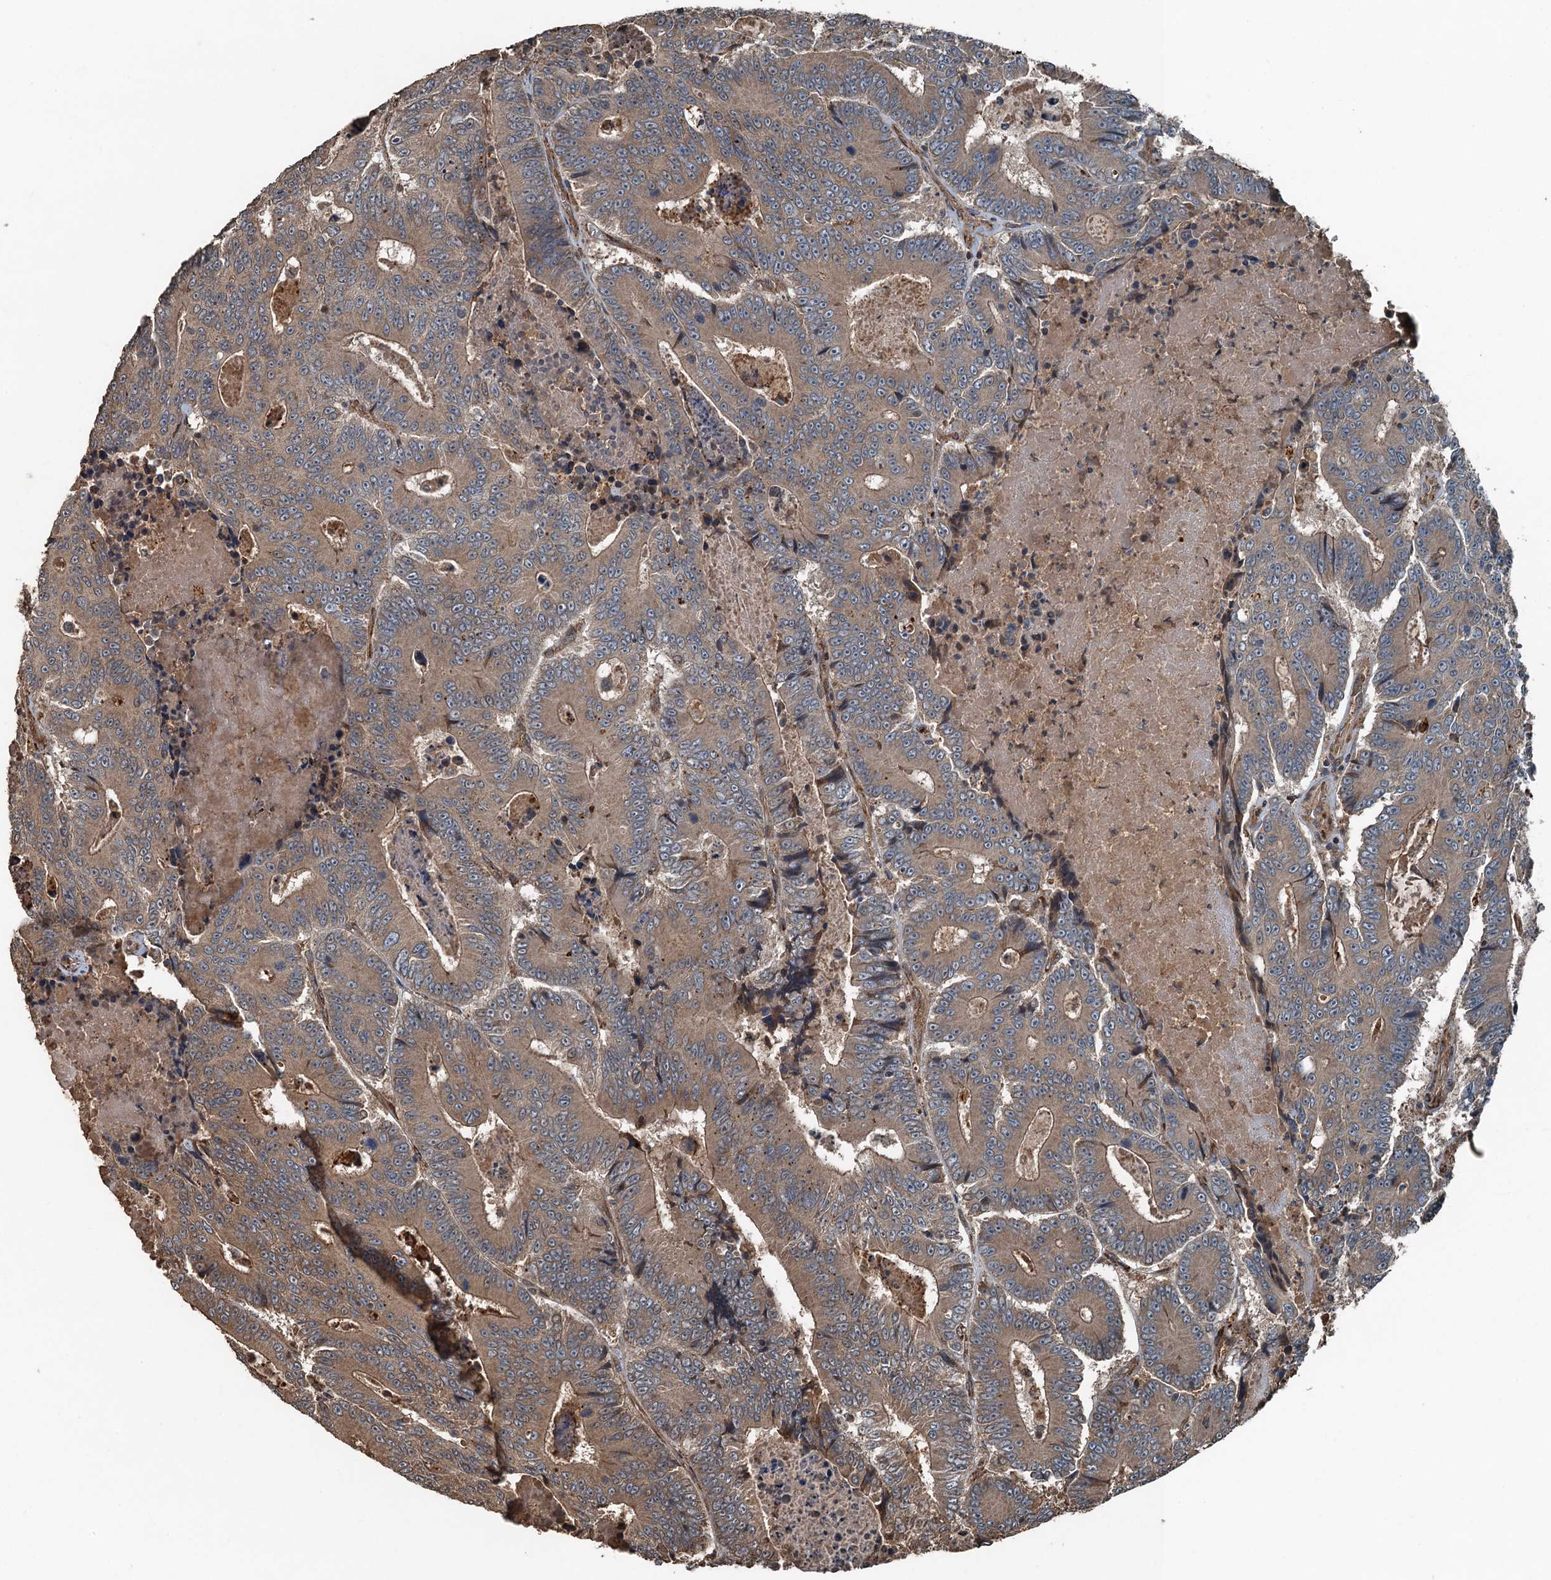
{"staining": {"intensity": "moderate", "quantity": ">75%", "location": "cytoplasmic/membranous"}, "tissue": "colorectal cancer", "cell_type": "Tumor cells", "image_type": "cancer", "snomed": [{"axis": "morphology", "description": "Adenocarcinoma, NOS"}, {"axis": "topography", "description": "Colon"}], "caption": "DAB immunohistochemical staining of adenocarcinoma (colorectal) shows moderate cytoplasmic/membranous protein expression in about >75% of tumor cells.", "gene": "TCTN1", "patient": {"sex": "male", "age": 83}}